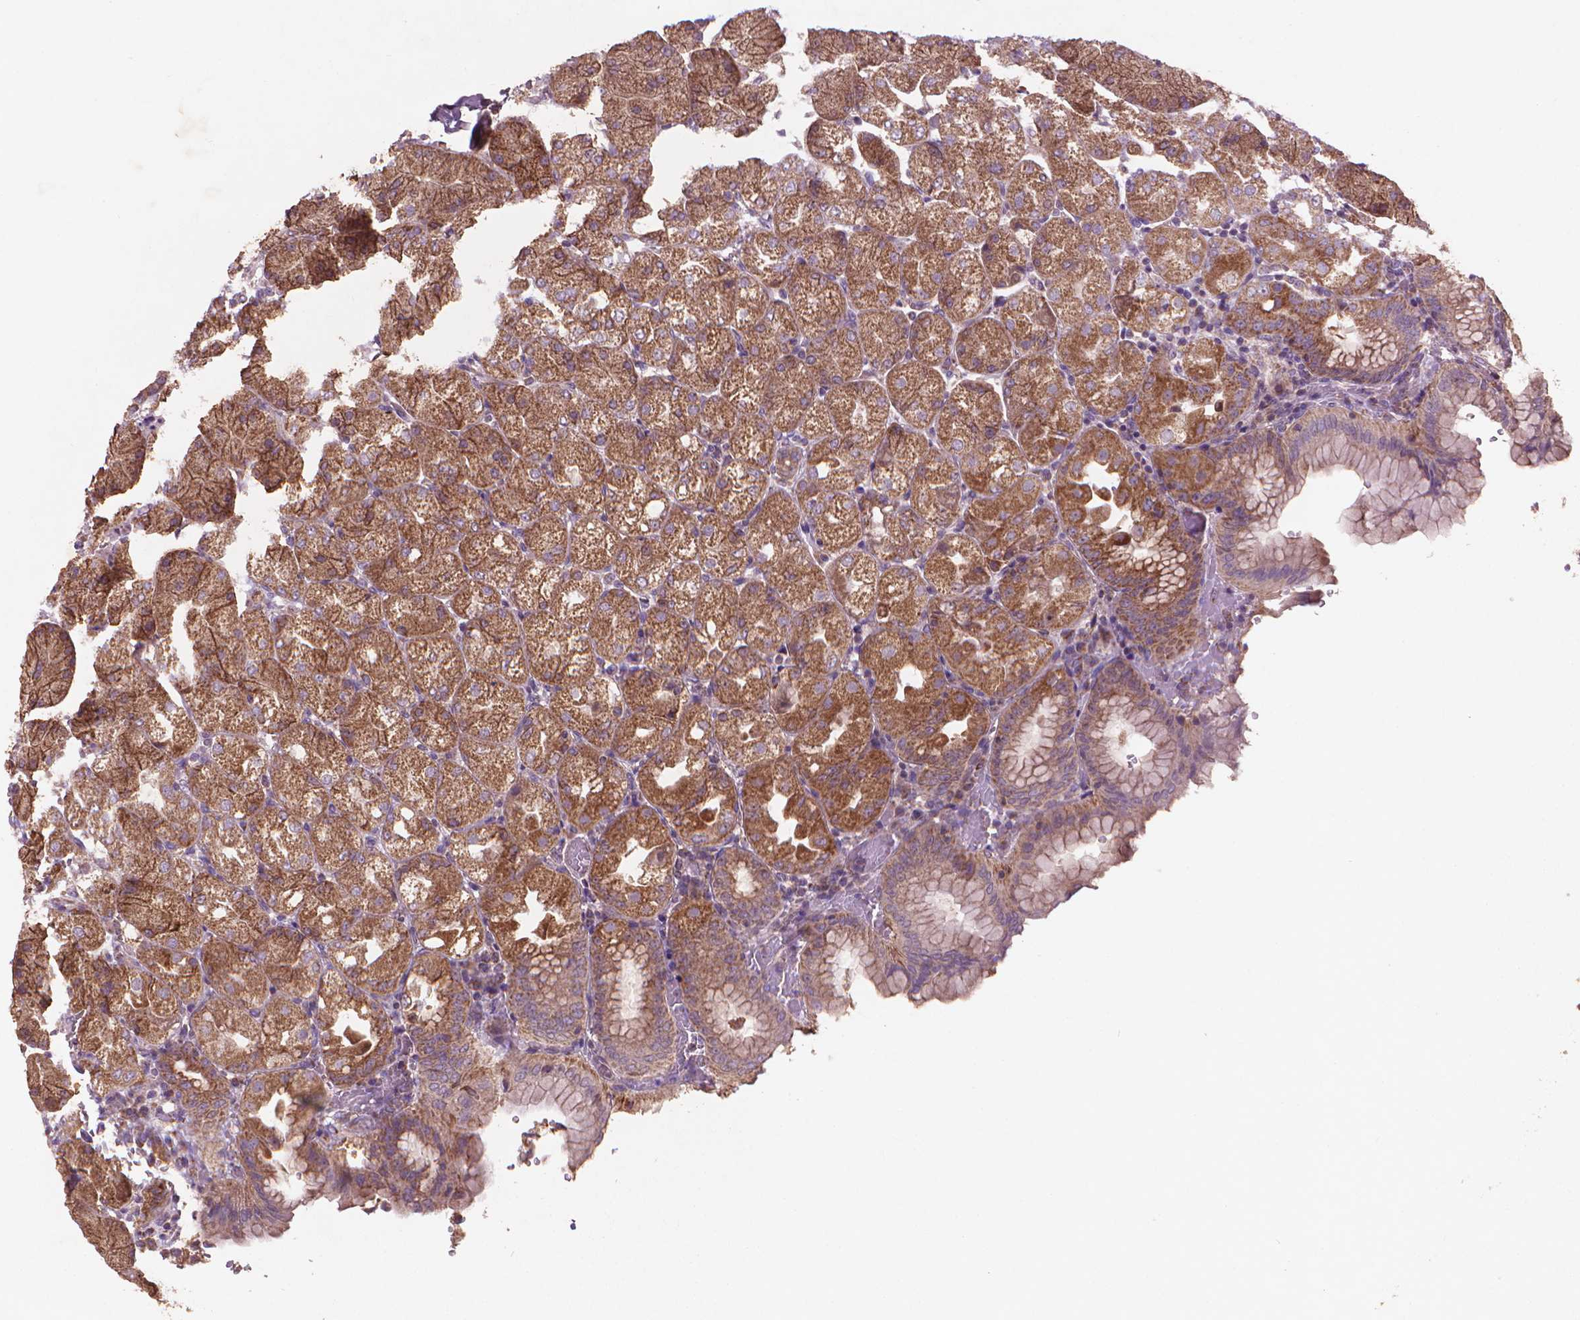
{"staining": {"intensity": "strong", "quantity": ">75%", "location": "cytoplasmic/membranous"}, "tissue": "stomach", "cell_type": "Glandular cells", "image_type": "normal", "snomed": [{"axis": "morphology", "description": "Normal tissue, NOS"}, {"axis": "topography", "description": "Stomach, upper"}, {"axis": "topography", "description": "Stomach"}, {"axis": "topography", "description": "Stomach, lower"}], "caption": "Glandular cells show strong cytoplasmic/membranous positivity in approximately >75% of cells in normal stomach.", "gene": "NLRX1", "patient": {"sex": "male", "age": 62}}